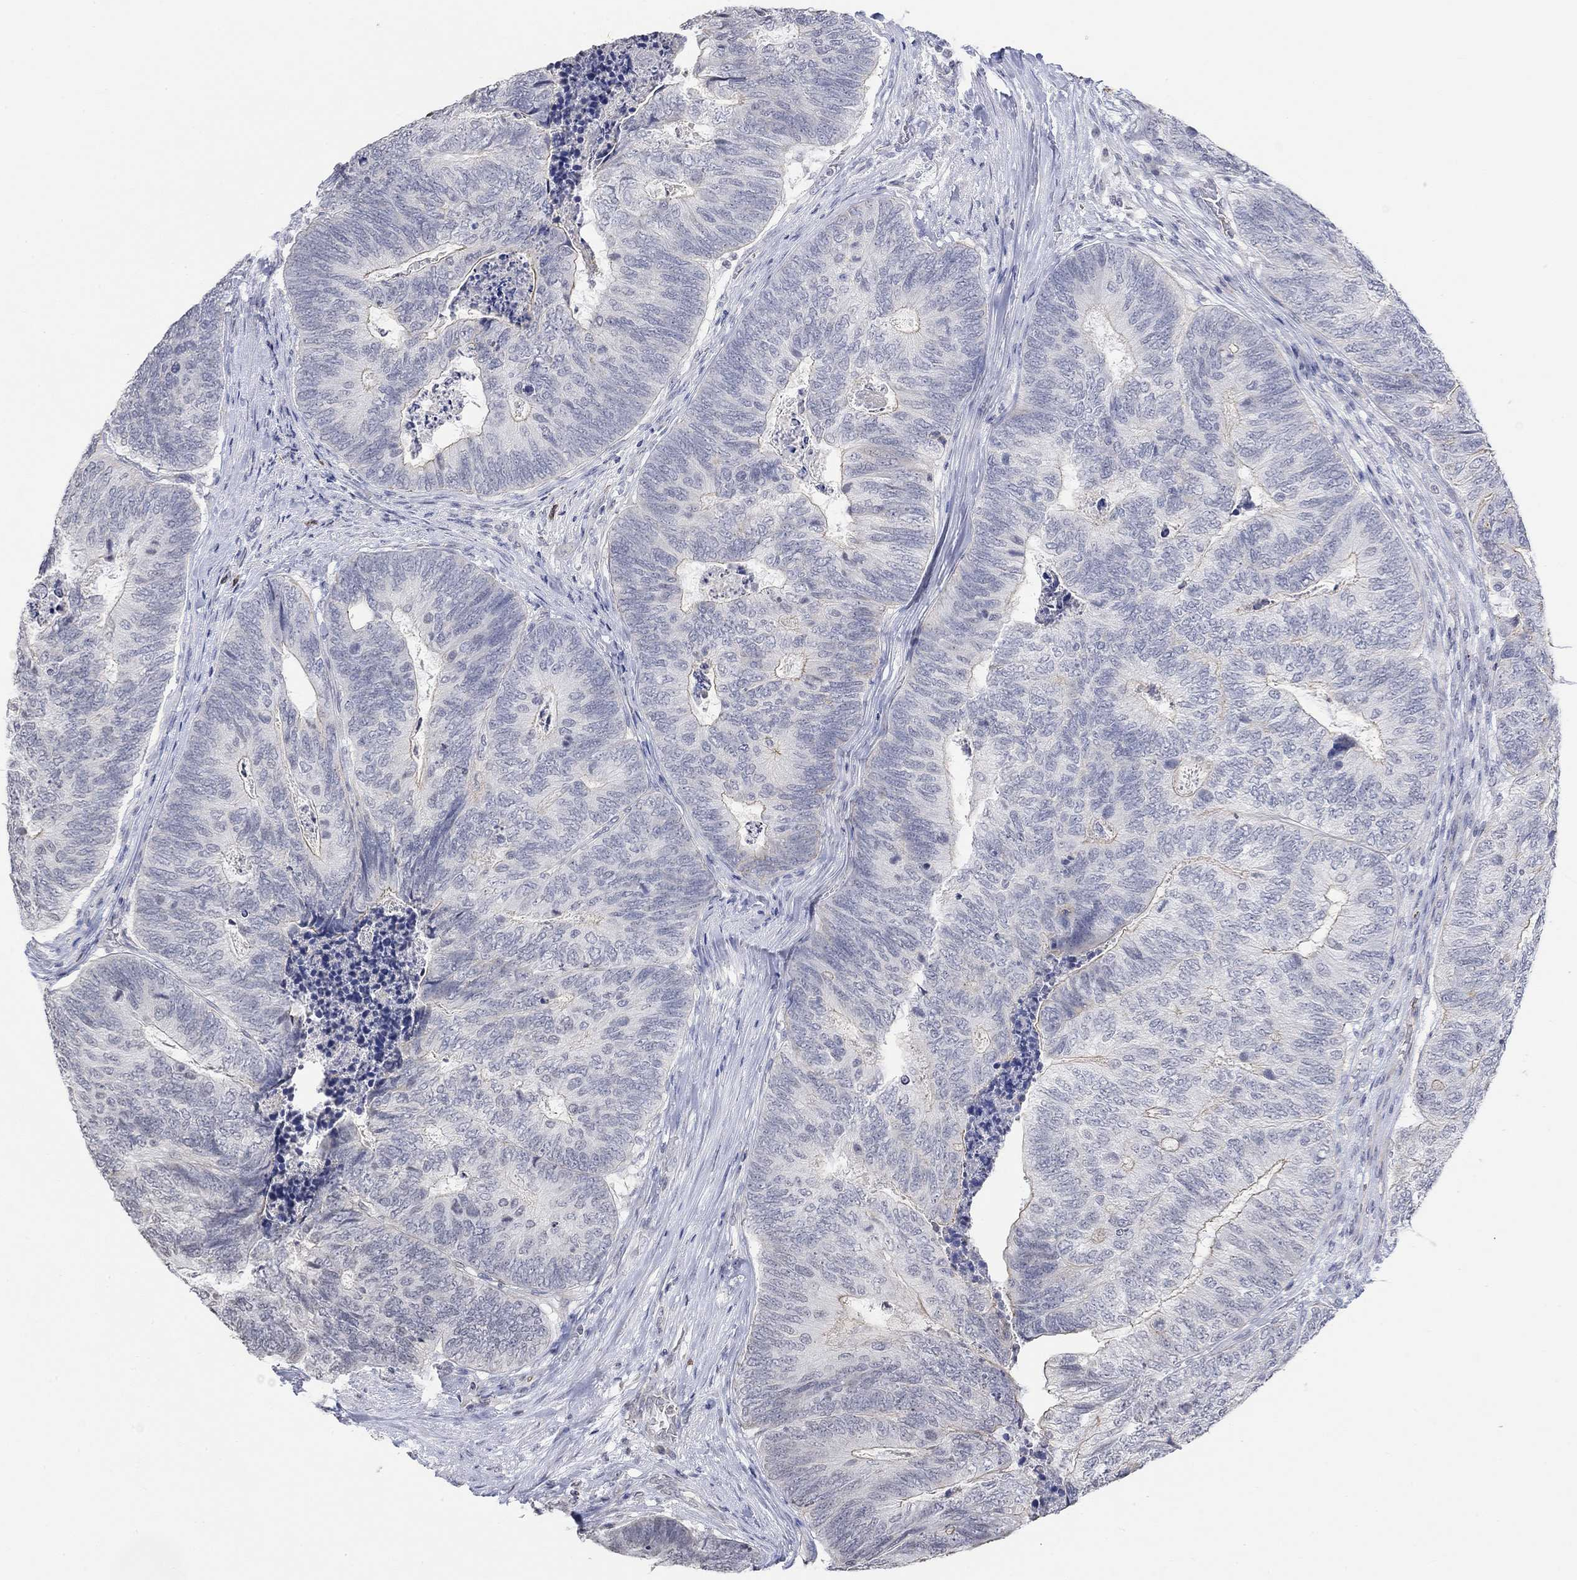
{"staining": {"intensity": "negative", "quantity": "none", "location": "none"}, "tissue": "colorectal cancer", "cell_type": "Tumor cells", "image_type": "cancer", "snomed": [{"axis": "morphology", "description": "Adenocarcinoma, NOS"}, {"axis": "topography", "description": "Colon"}], "caption": "Histopathology image shows no protein staining in tumor cells of colorectal cancer (adenocarcinoma) tissue.", "gene": "TMEM255A", "patient": {"sex": "female", "age": 67}}